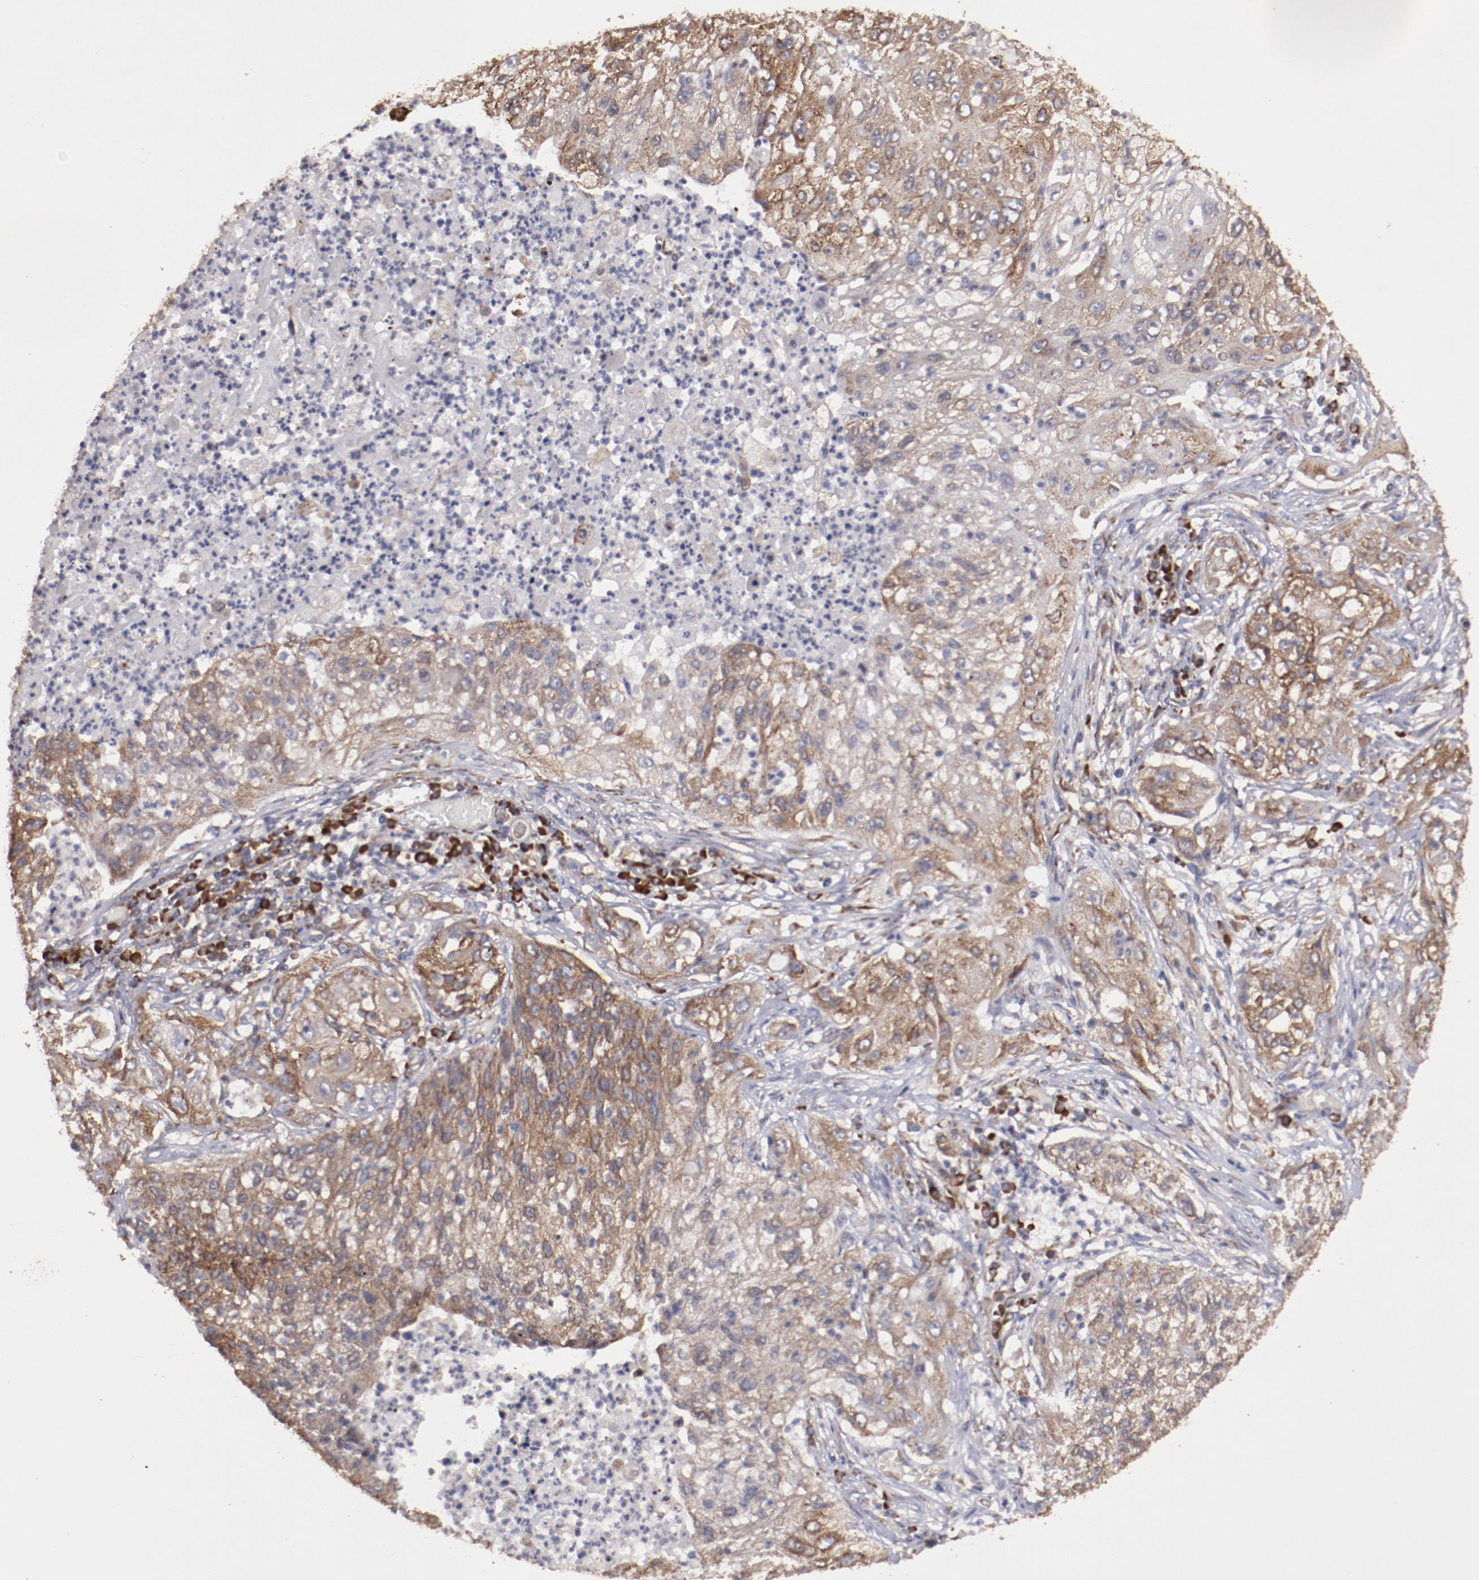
{"staining": {"intensity": "moderate", "quantity": ">75%", "location": "cytoplasmic/membranous"}, "tissue": "lung cancer", "cell_type": "Tumor cells", "image_type": "cancer", "snomed": [{"axis": "morphology", "description": "Inflammation, NOS"}, {"axis": "morphology", "description": "Squamous cell carcinoma, NOS"}, {"axis": "topography", "description": "Lymph node"}, {"axis": "topography", "description": "Soft tissue"}, {"axis": "topography", "description": "Lung"}], "caption": "The immunohistochemical stain labels moderate cytoplasmic/membranous expression in tumor cells of lung squamous cell carcinoma tissue. The staining is performed using DAB brown chromogen to label protein expression. The nuclei are counter-stained blue using hematoxylin.", "gene": "RPS4Y1", "patient": {"sex": "male", "age": 66}}